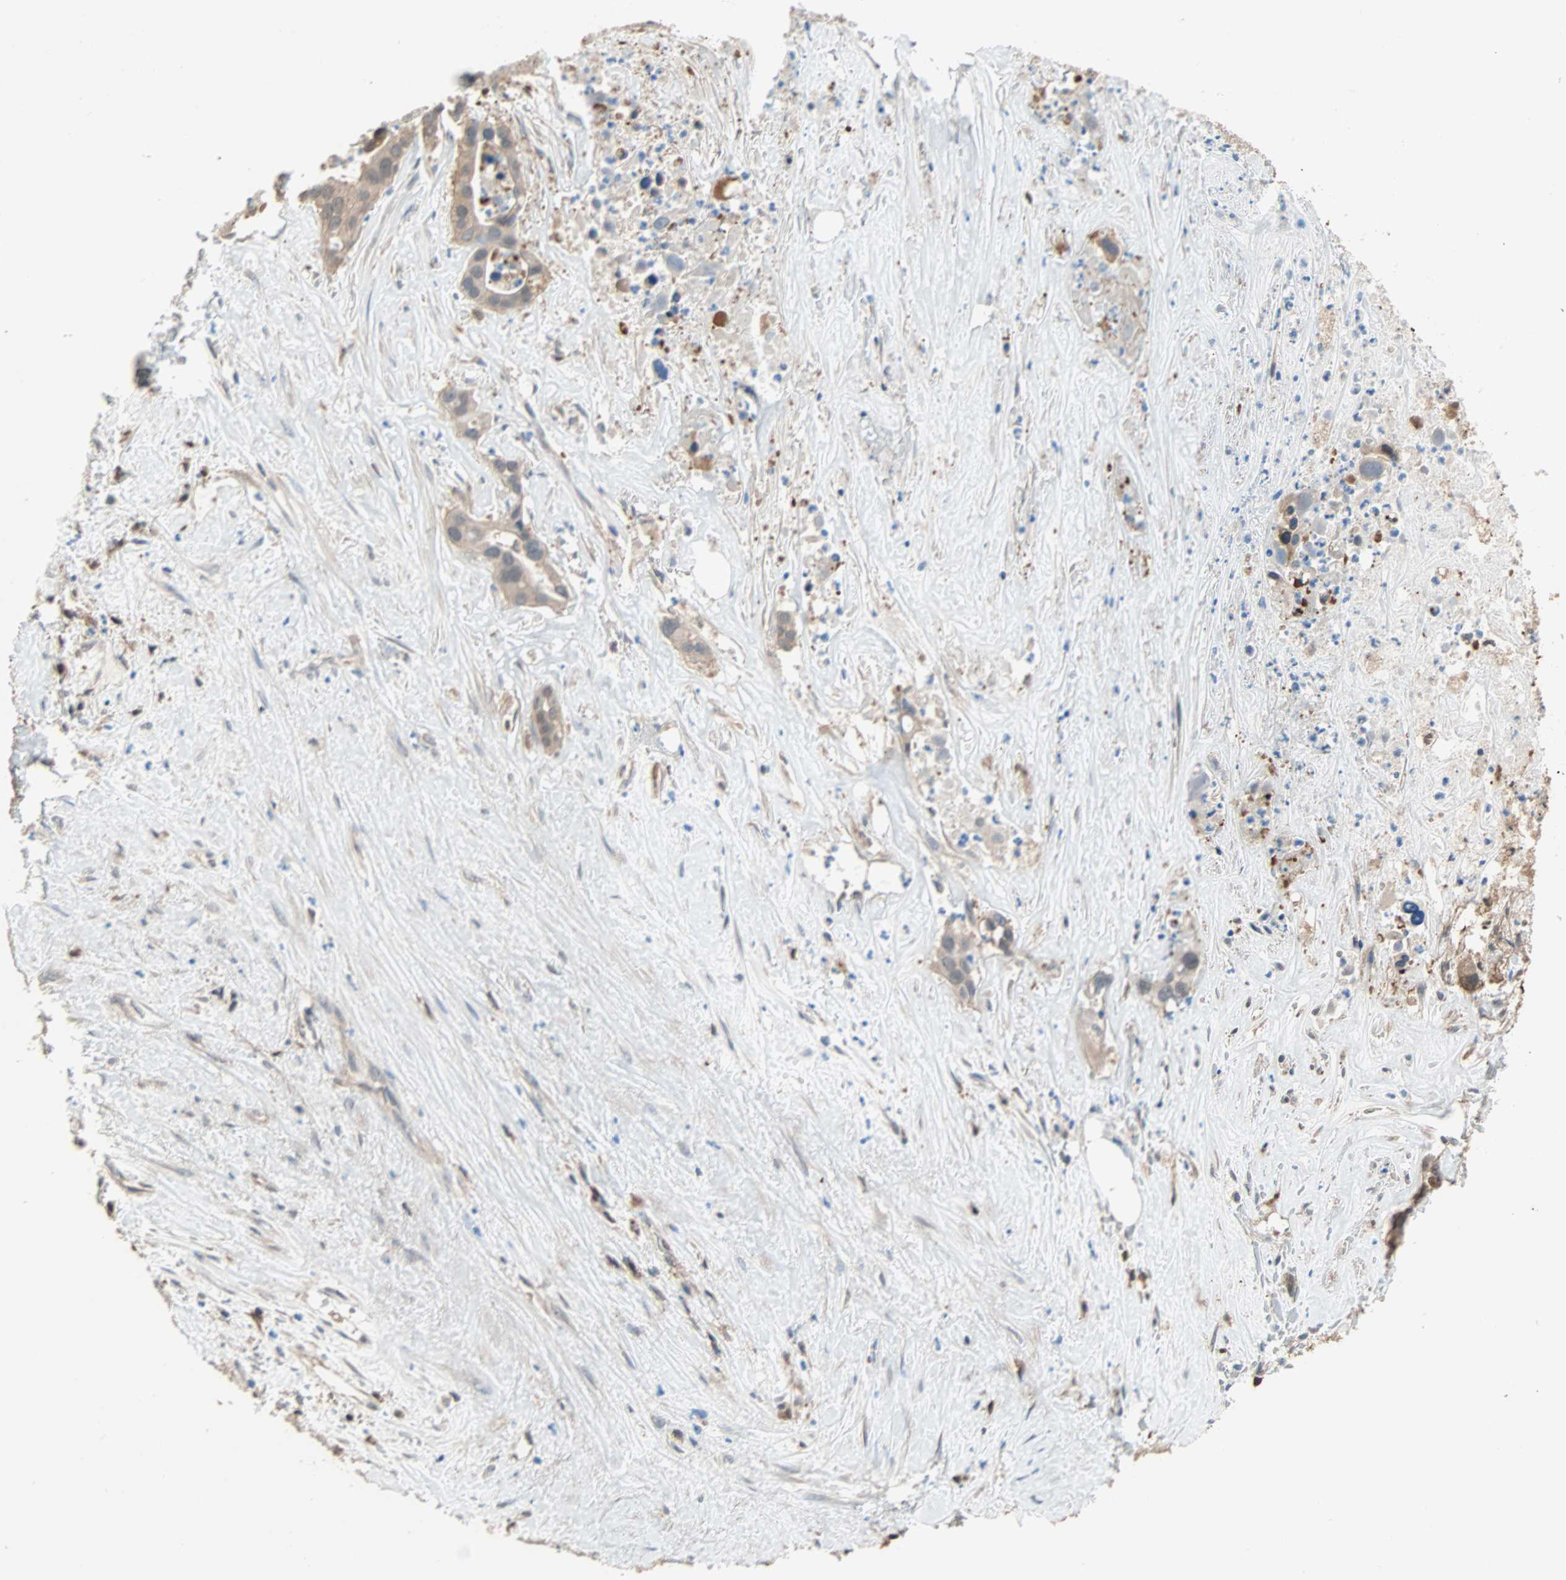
{"staining": {"intensity": "weak", "quantity": ">75%", "location": "cytoplasmic/membranous,nuclear"}, "tissue": "liver cancer", "cell_type": "Tumor cells", "image_type": "cancer", "snomed": [{"axis": "morphology", "description": "Cholangiocarcinoma"}, {"axis": "topography", "description": "Liver"}], "caption": "Immunohistochemical staining of human cholangiocarcinoma (liver) reveals low levels of weak cytoplasmic/membranous and nuclear protein expression in about >75% of tumor cells.", "gene": "PRDX1", "patient": {"sex": "female", "age": 65}}